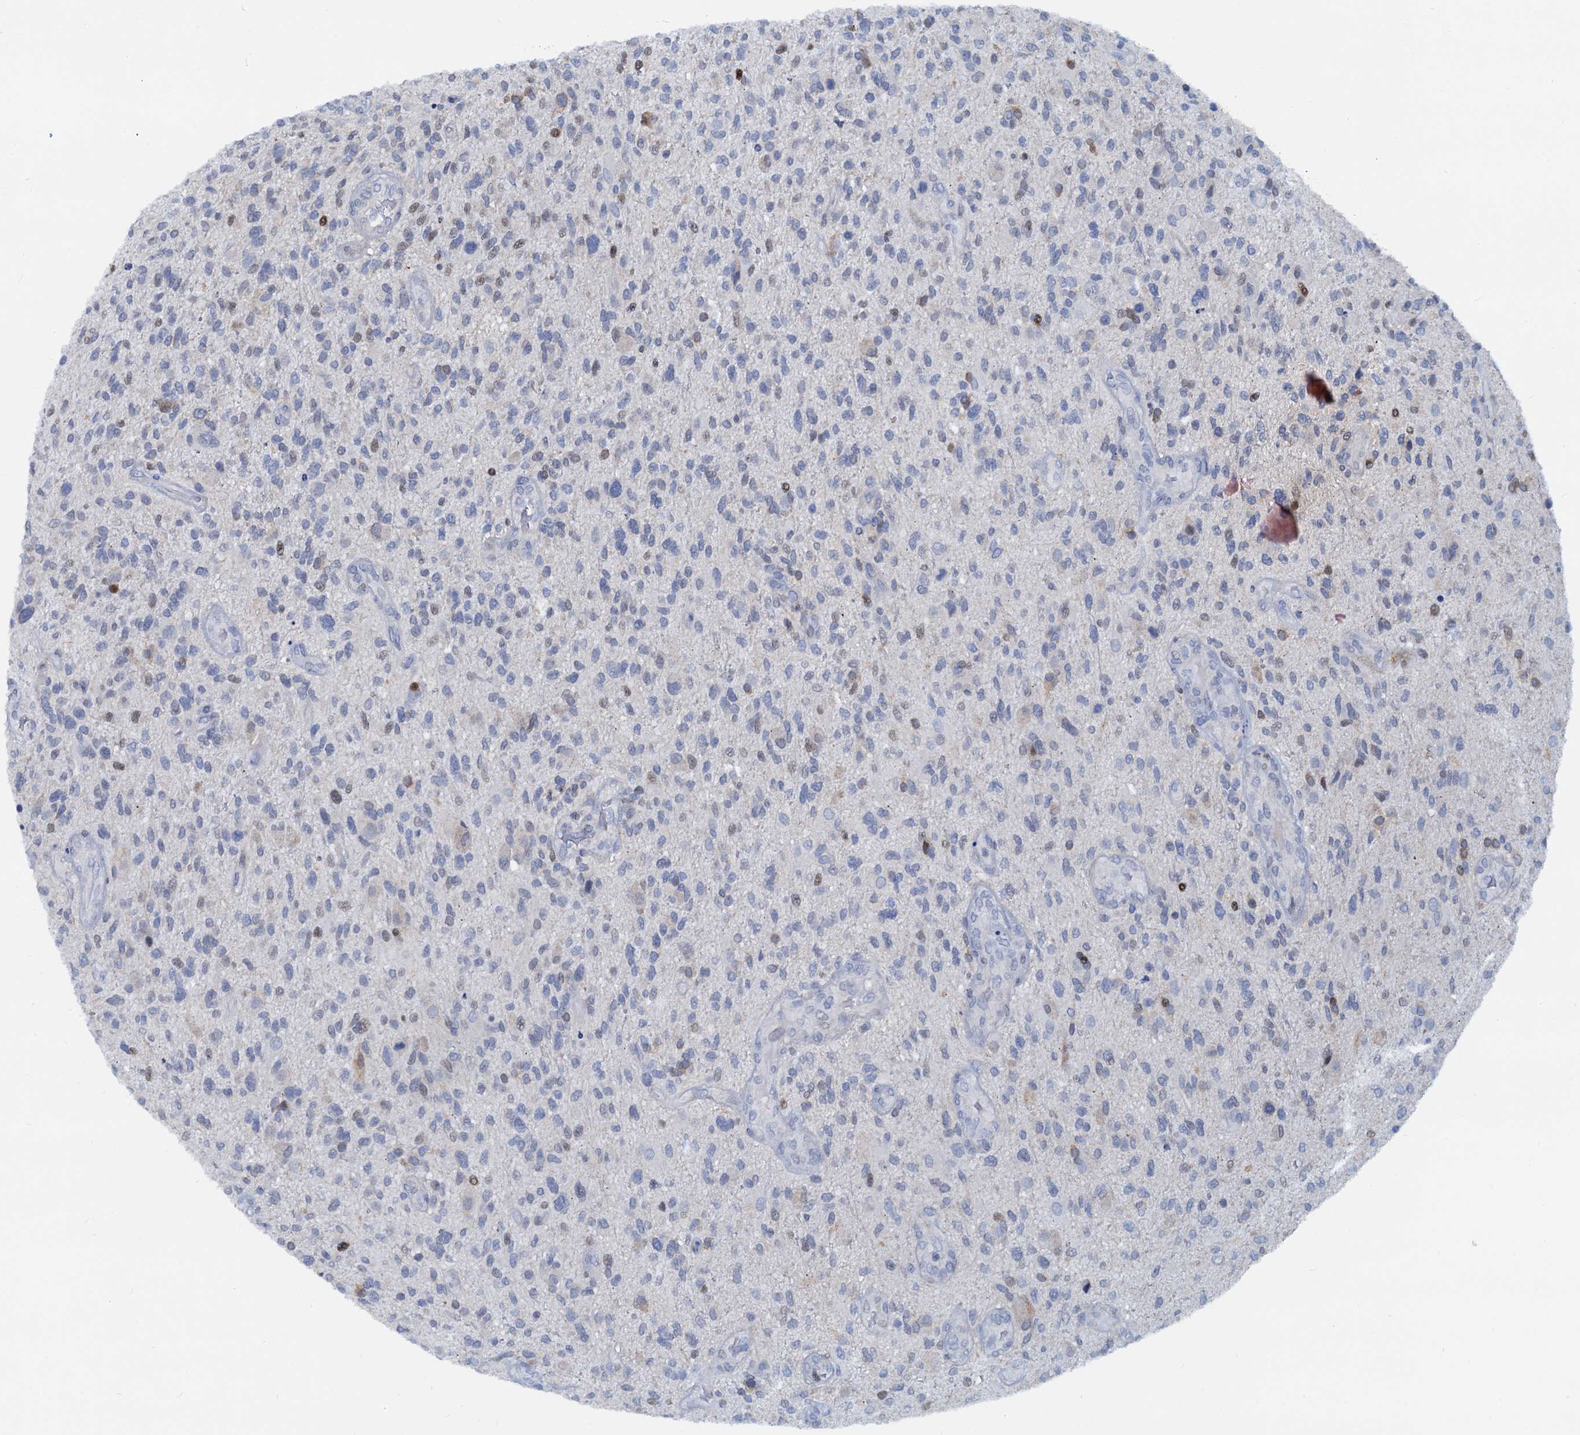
{"staining": {"intensity": "weak", "quantity": "<25%", "location": "nuclear"}, "tissue": "glioma", "cell_type": "Tumor cells", "image_type": "cancer", "snomed": [{"axis": "morphology", "description": "Glioma, malignant, High grade"}, {"axis": "topography", "description": "Brain"}], "caption": "The histopathology image demonstrates no staining of tumor cells in malignant glioma (high-grade). (DAB (3,3'-diaminobenzidine) IHC with hematoxylin counter stain).", "gene": "PTGES3", "patient": {"sex": "male", "age": 47}}